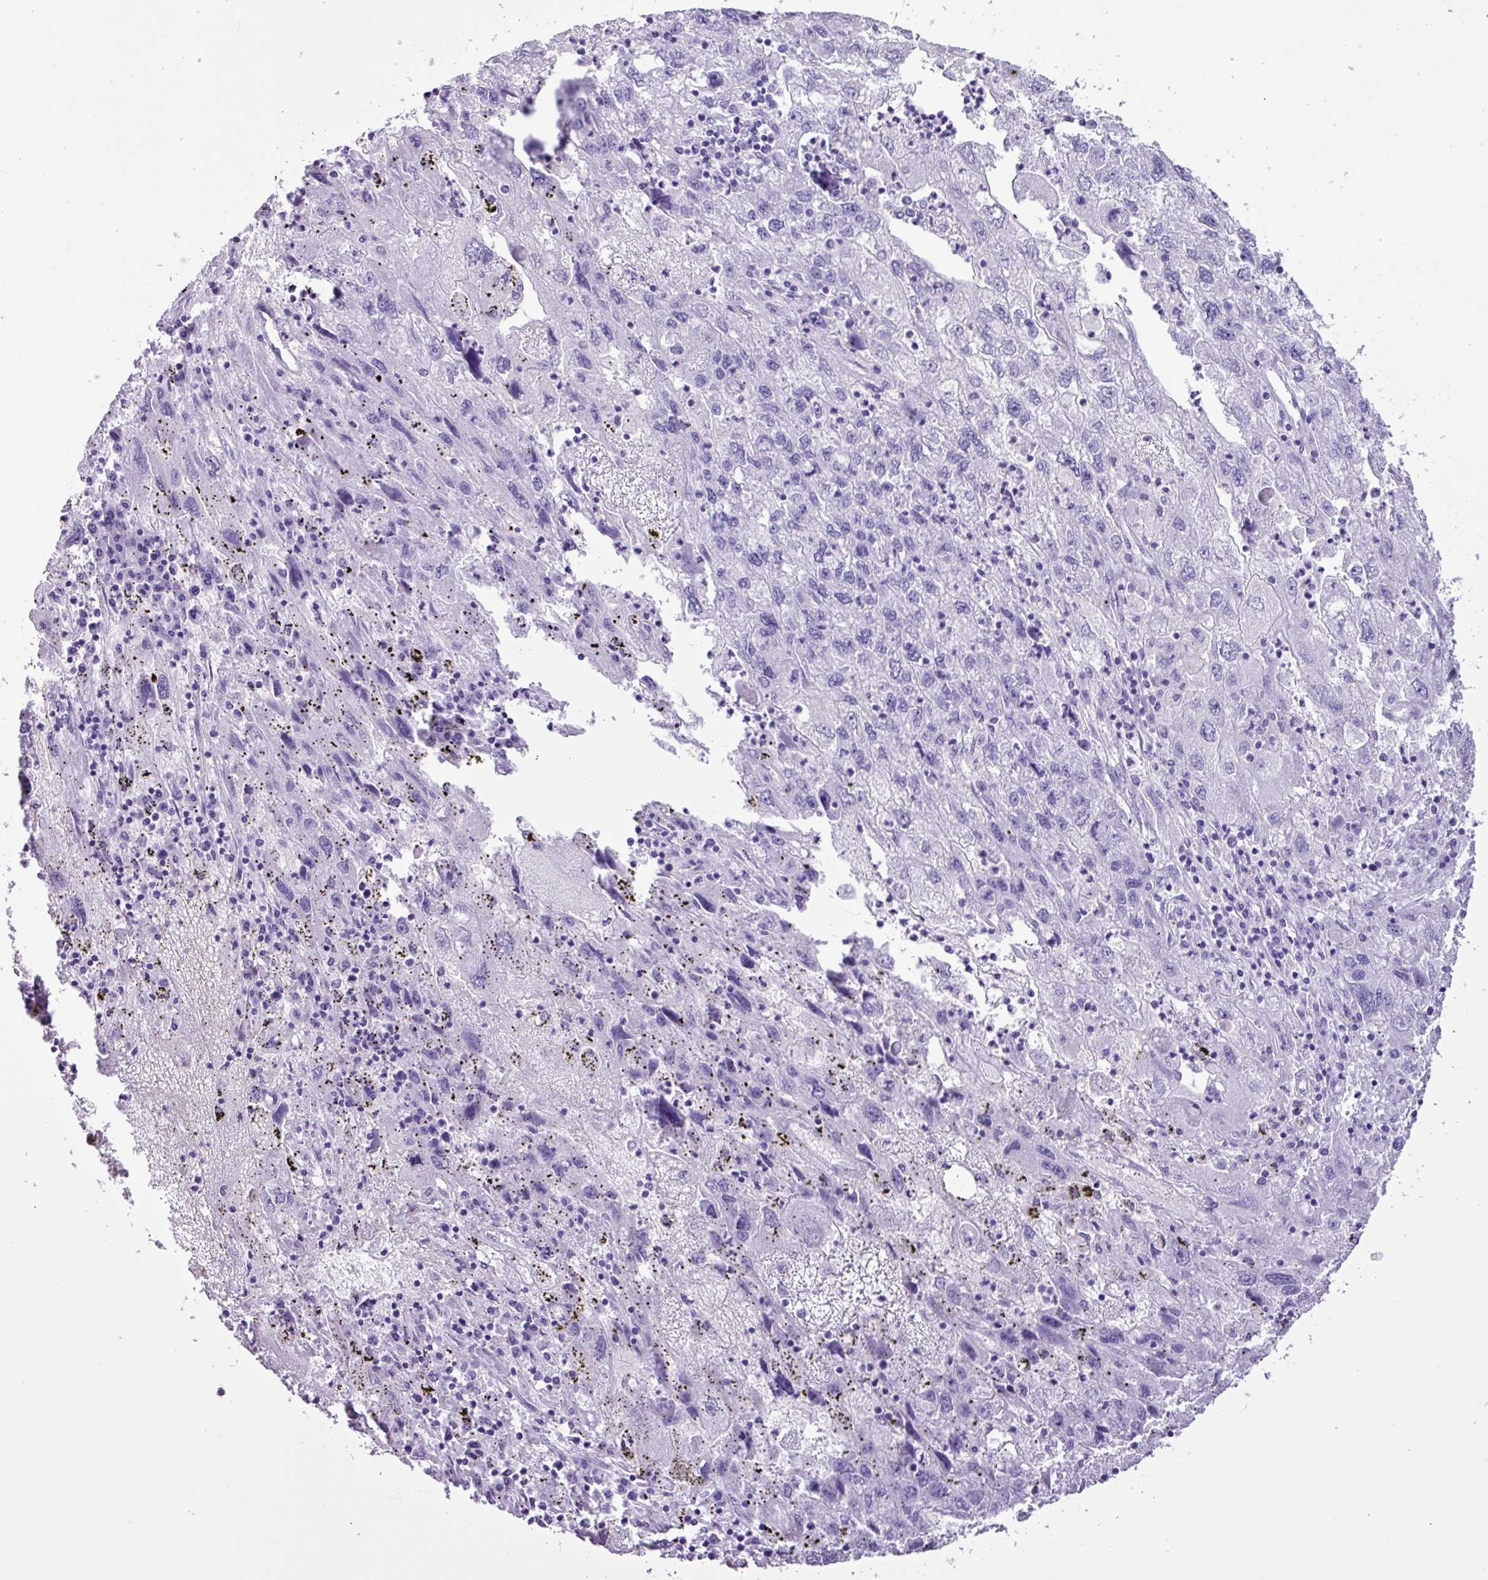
{"staining": {"intensity": "negative", "quantity": "none", "location": "none"}, "tissue": "endometrial cancer", "cell_type": "Tumor cells", "image_type": "cancer", "snomed": [{"axis": "morphology", "description": "Adenocarcinoma, NOS"}, {"axis": "topography", "description": "Endometrium"}], "caption": "The immunohistochemistry (IHC) micrograph has no significant positivity in tumor cells of endometrial cancer (adenocarcinoma) tissue.", "gene": "CKMT2", "patient": {"sex": "female", "age": 49}}